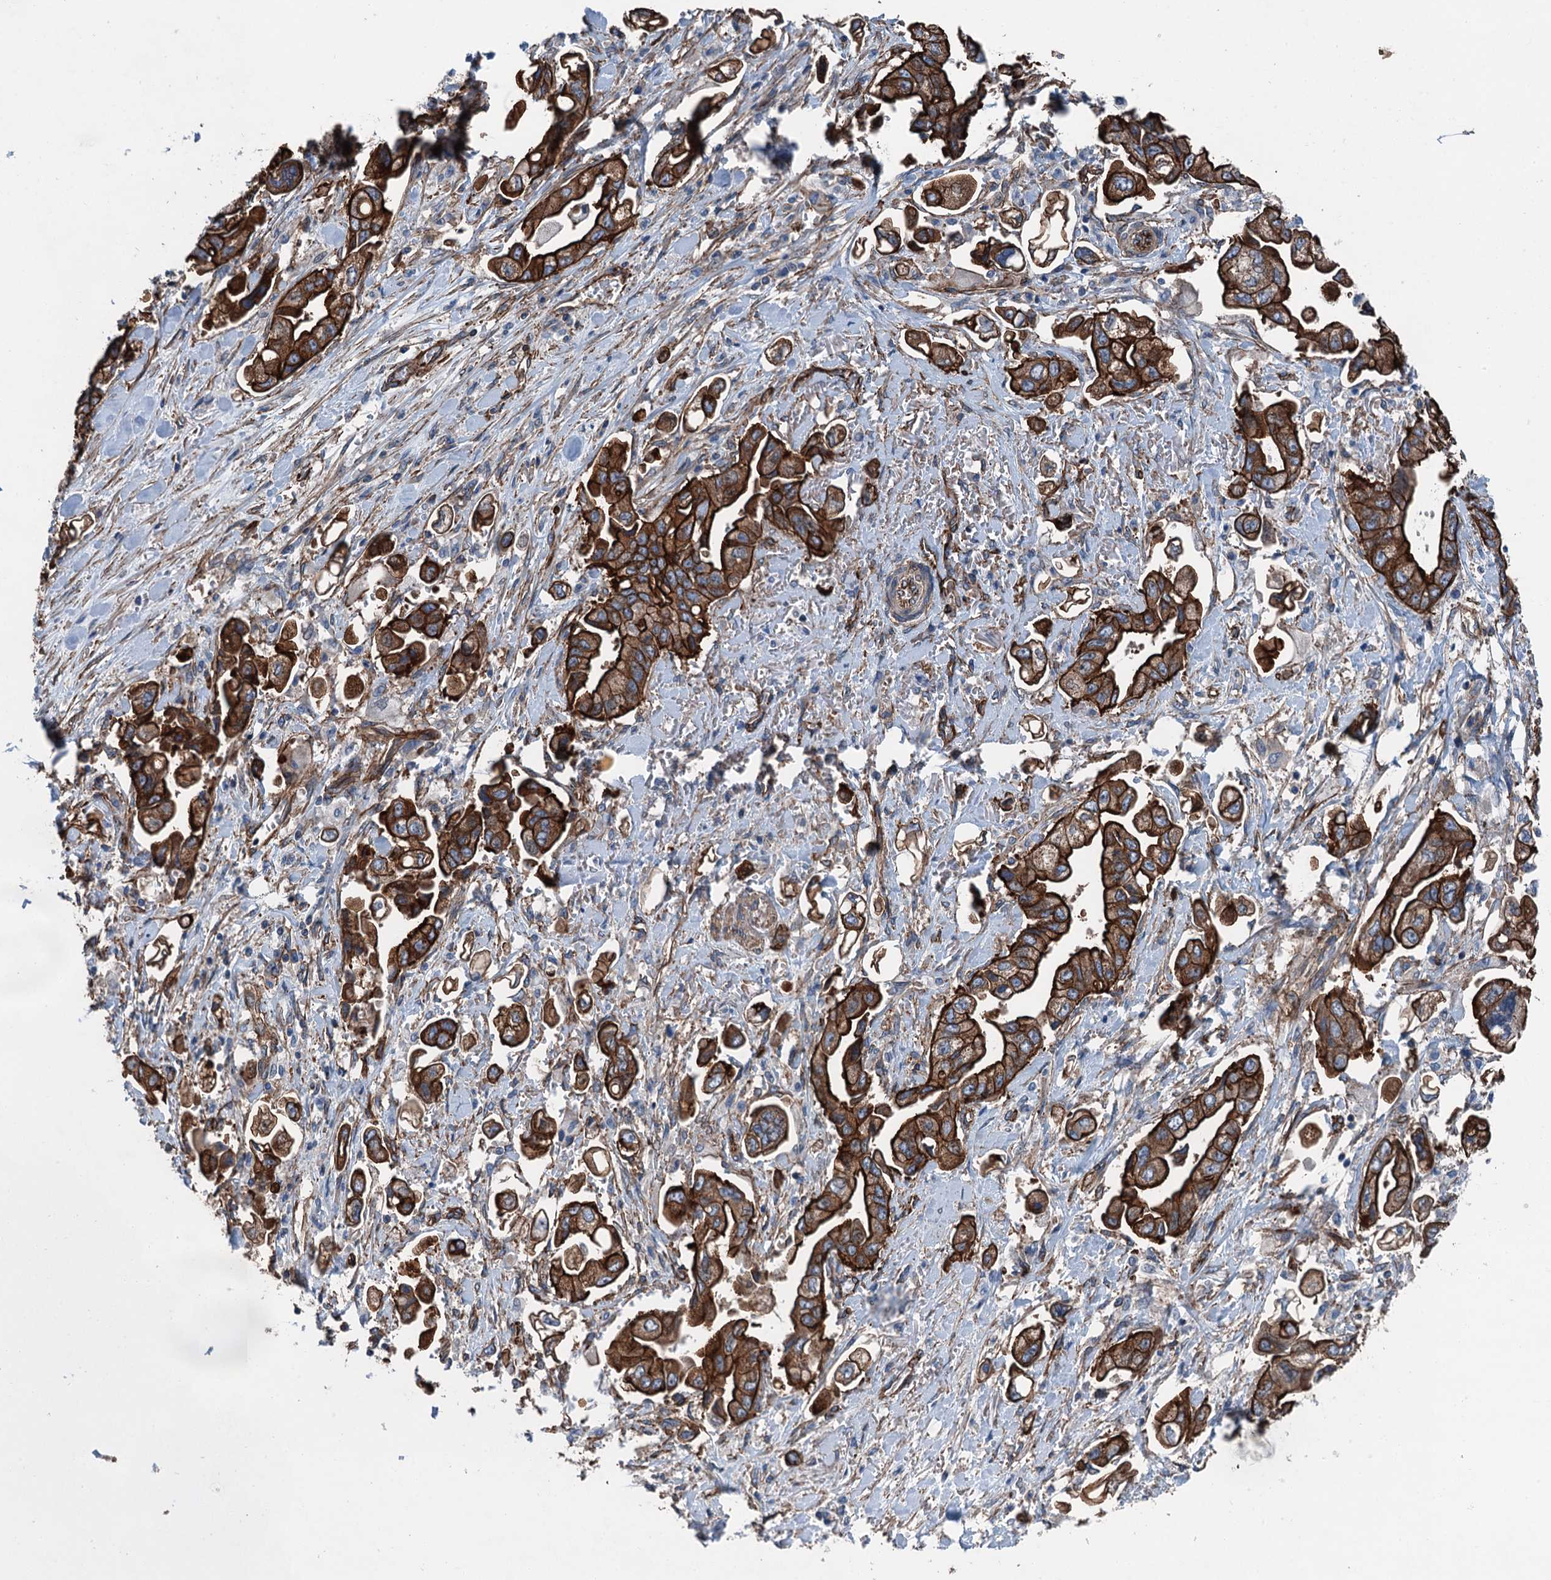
{"staining": {"intensity": "strong", "quantity": ">75%", "location": "cytoplasmic/membranous"}, "tissue": "stomach cancer", "cell_type": "Tumor cells", "image_type": "cancer", "snomed": [{"axis": "morphology", "description": "Adenocarcinoma, NOS"}, {"axis": "topography", "description": "Stomach"}], "caption": "Strong cytoplasmic/membranous positivity for a protein is present in approximately >75% of tumor cells of stomach adenocarcinoma using immunohistochemistry (IHC).", "gene": "NMRAL1", "patient": {"sex": "male", "age": 62}}